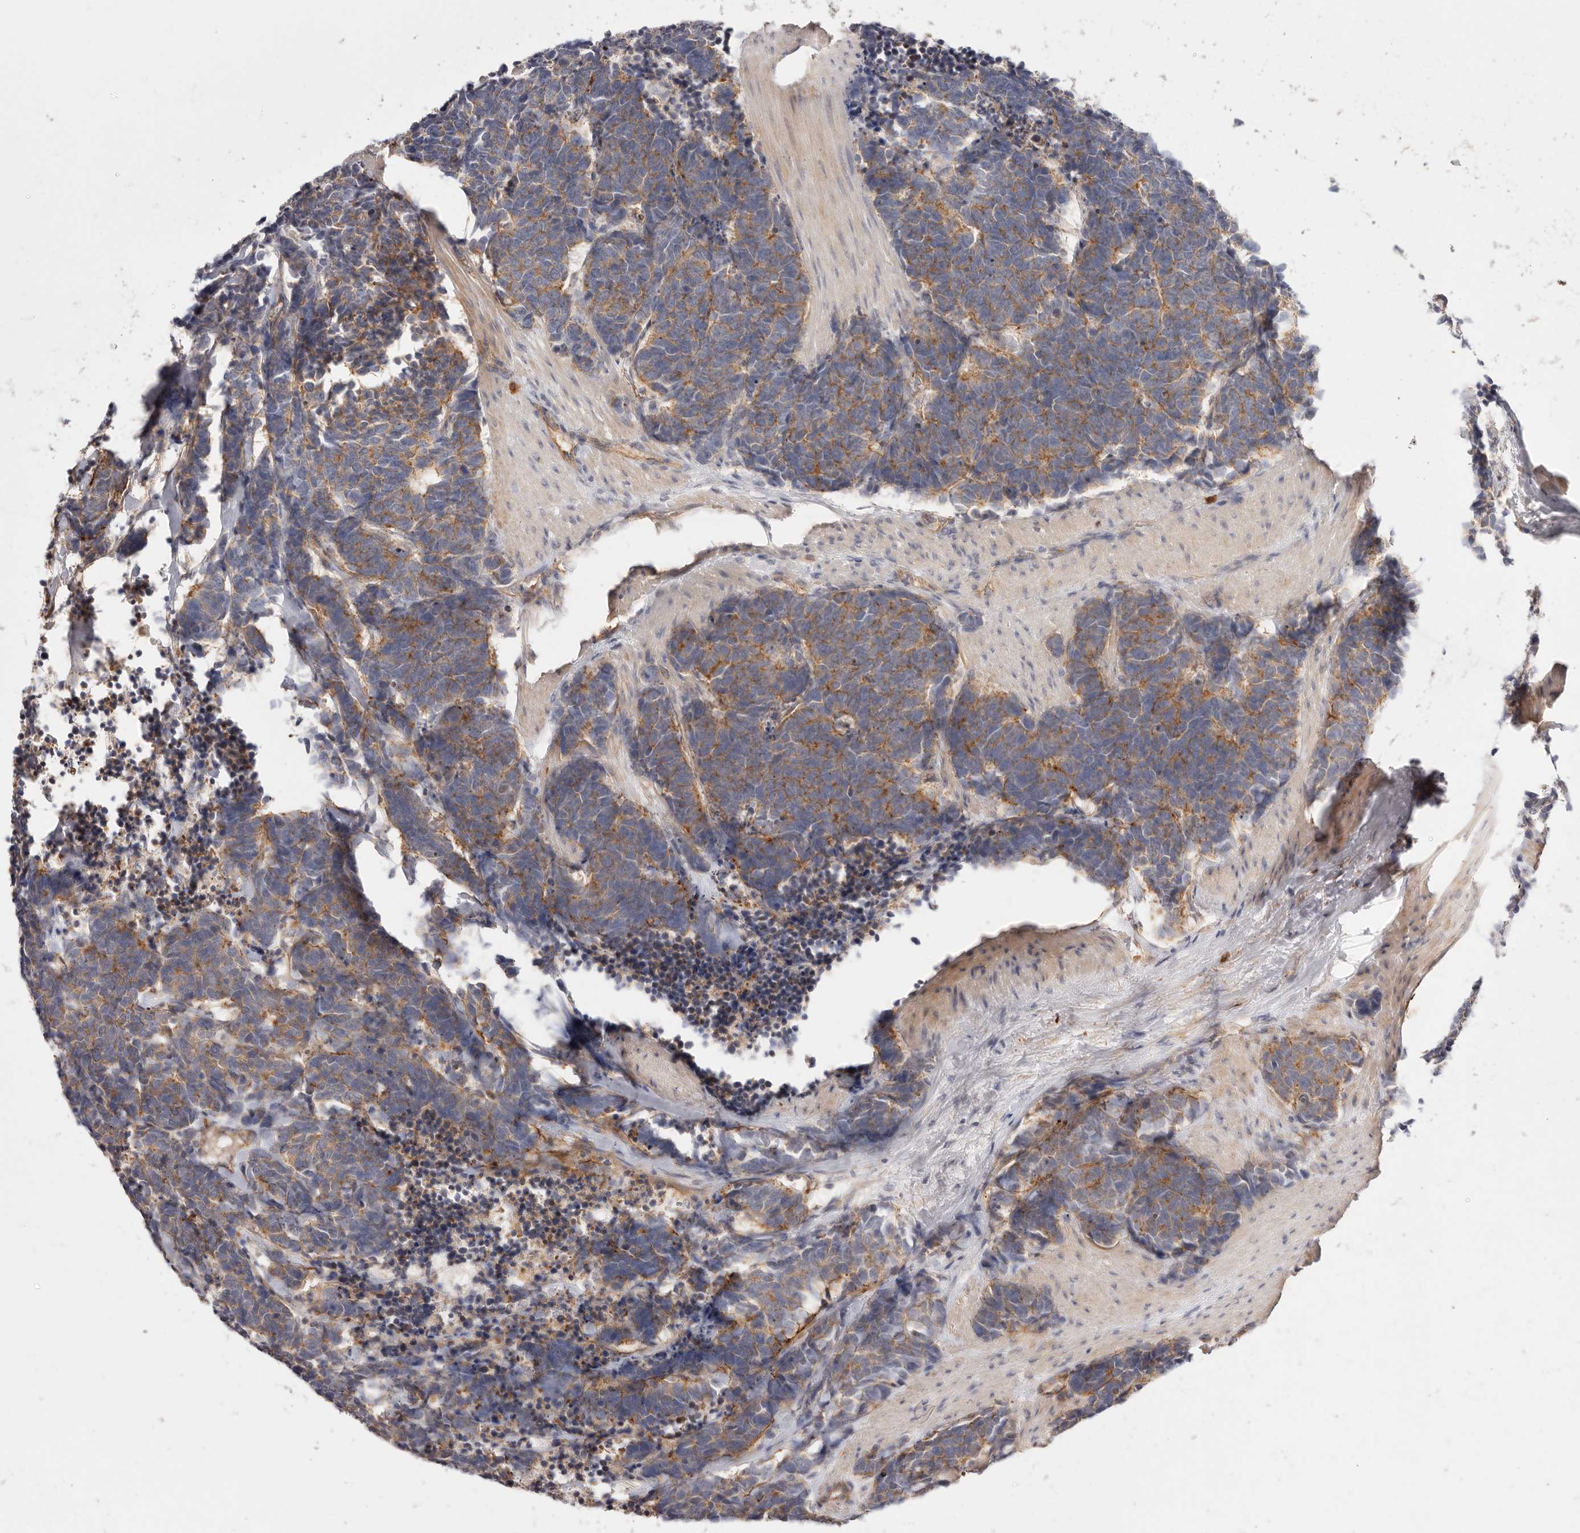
{"staining": {"intensity": "moderate", "quantity": ">75%", "location": "cytoplasmic/membranous"}, "tissue": "carcinoid", "cell_type": "Tumor cells", "image_type": "cancer", "snomed": [{"axis": "morphology", "description": "Carcinoma, NOS"}, {"axis": "morphology", "description": "Carcinoid, malignant, NOS"}, {"axis": "topography", "description": "Urinary bladder"}], "caption": "Immunohistochemical staining of human carcinoid shows medium levels of moderate cytoplasmic/membranous protein positivity in approximately >75% of tumor cells.", "gene": "SLC35B2", "patient": {"sex": "male", "age": 57}}